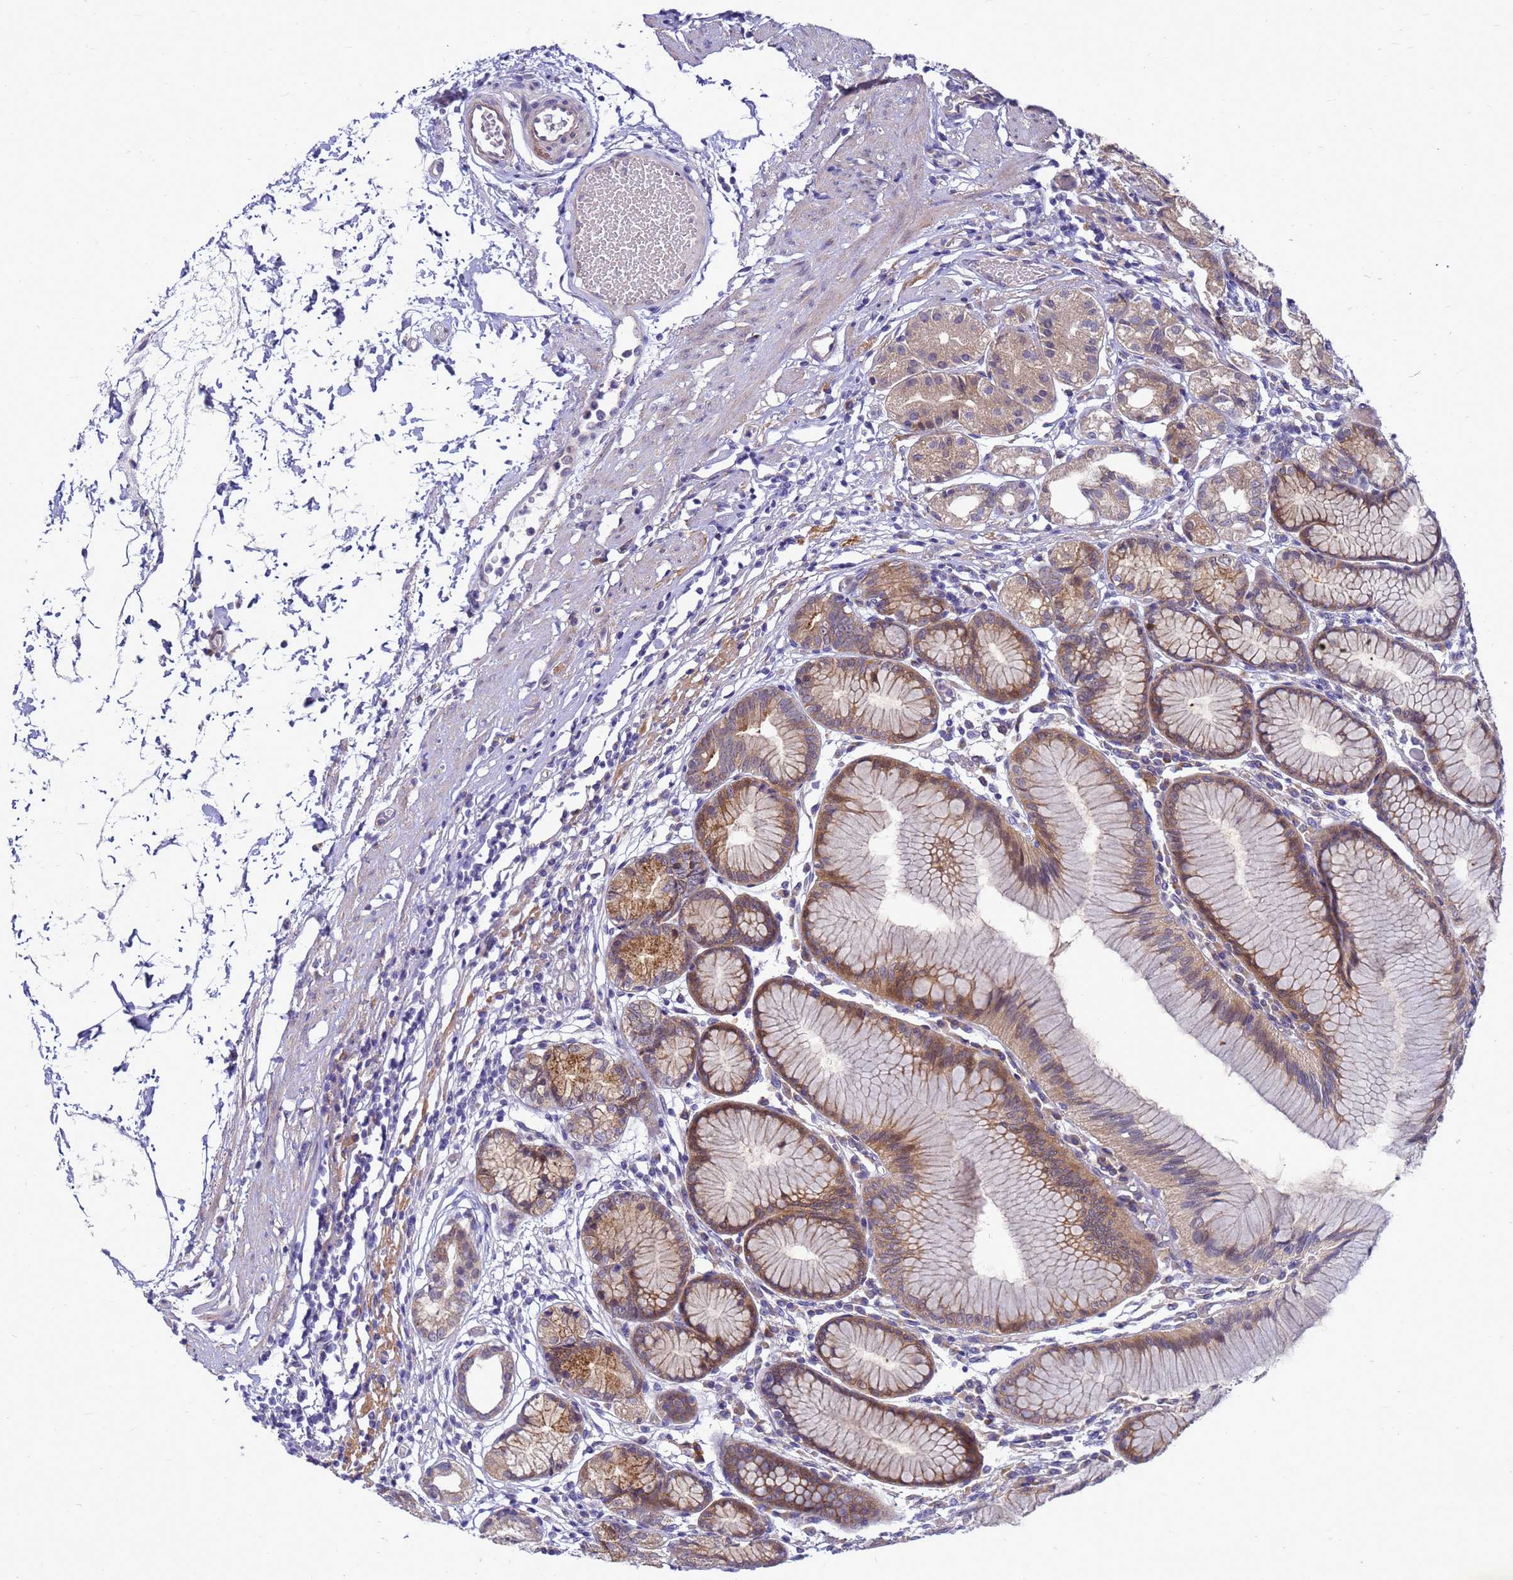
{"staining": {"intensity": "moderate", "quantity": "25%-75%", "location": "cytoplasmic/membranous"}, "tissue": "stomach", "cell_type": "Glandular cells", "image_type": "normal", "snomed": [{"axis": "morphology", "description": "Normal tissue, NOS"}, {"axis": "topography", "description": "Stomach"}], "caption": "About 25%-75% of glandular cells in benign stomach show moderate cytoplasmic/membranous protein staining as visualized by brown immunohistochemical staining.", "gene": "ENOPH1", "patient": {"sex": "female", "age": 57}}